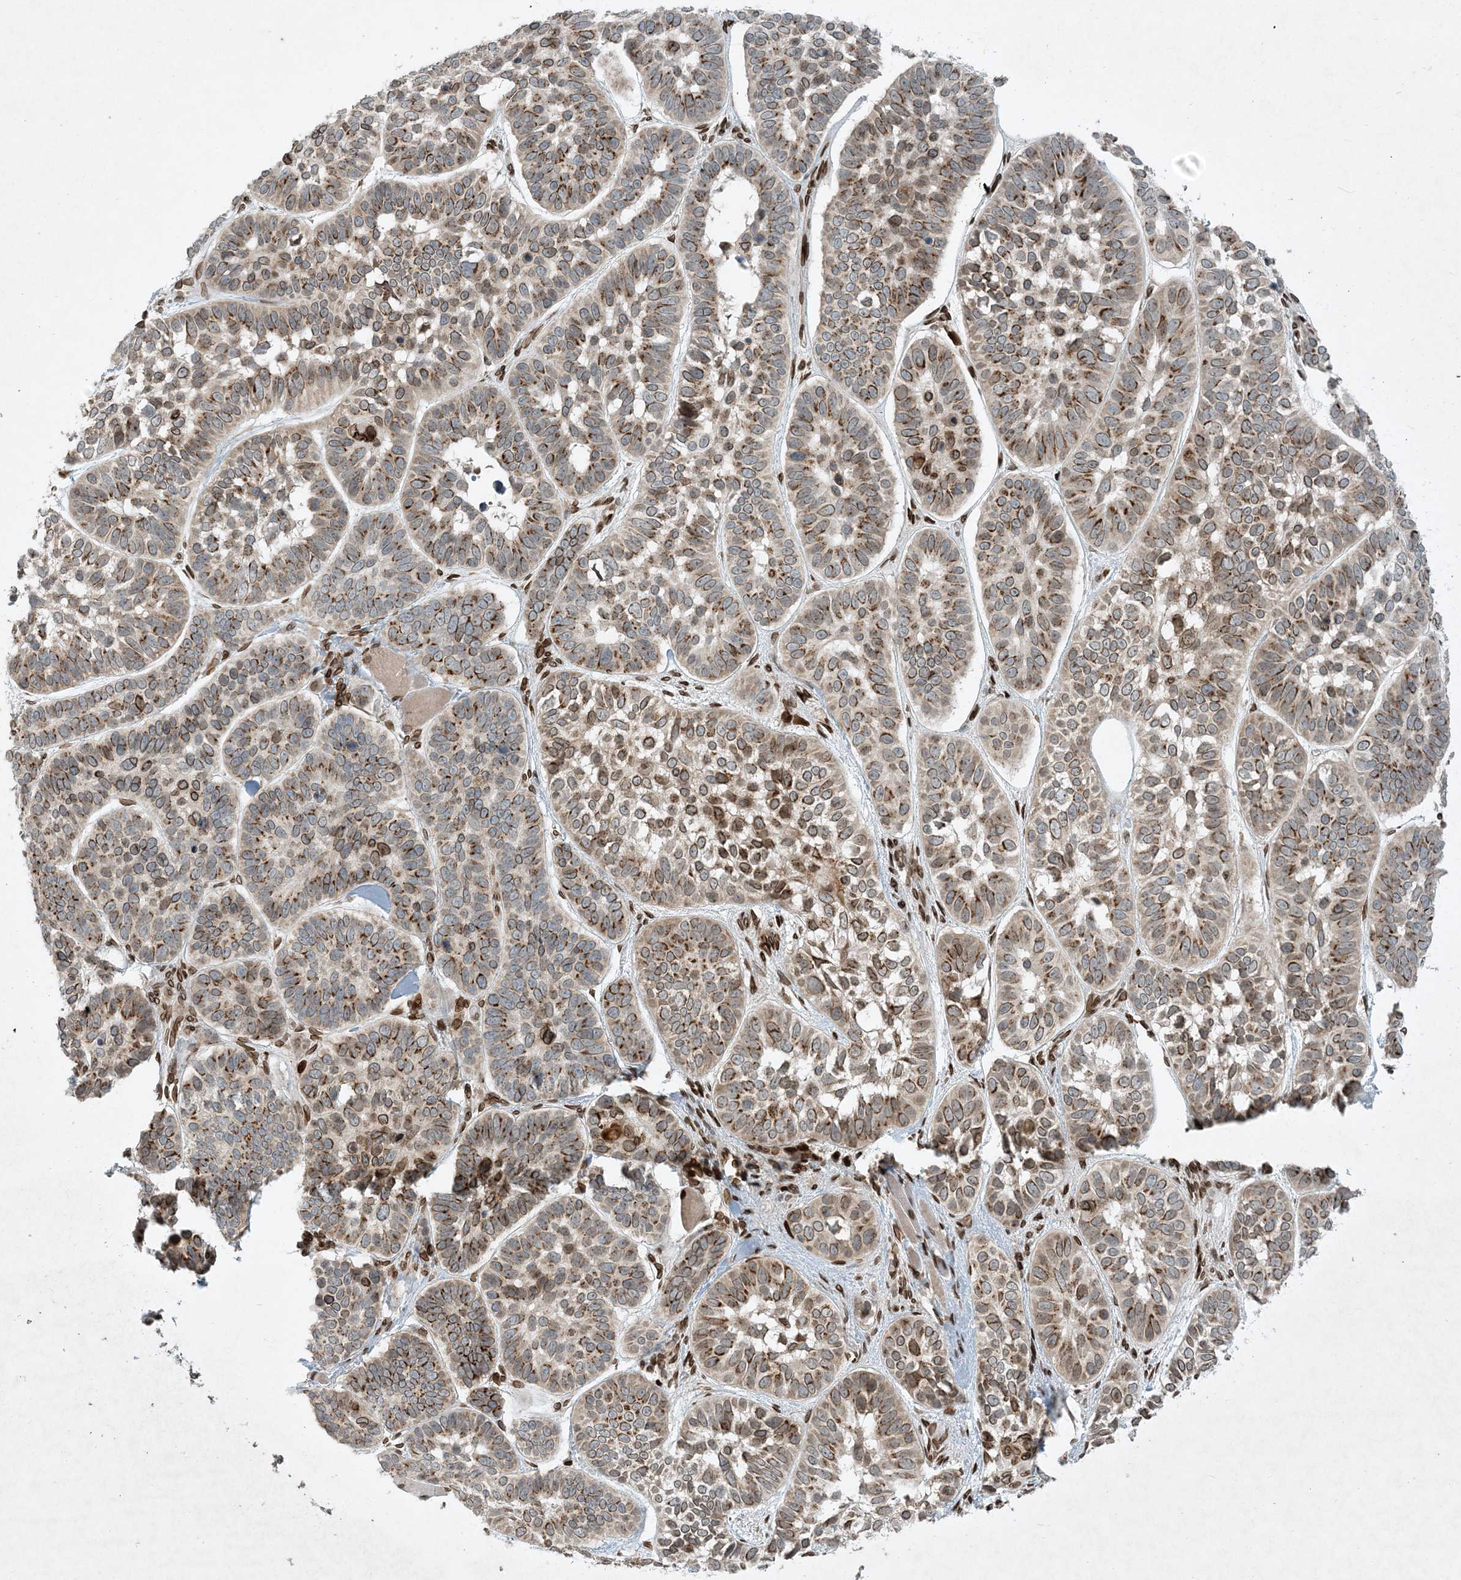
{"staining": {"intensity": "strong", "quantity": "25%-75%", "location": "cytoplasmic/membranous,nuclear"}, "tissue": "skin cancer", "cell_type": "Tumor cells", "image_type": "cancer", "snomed": [{"axis": "morphology", "description": "Basal cell carcinoma"}, {"axis": "topography", "description": "Skin"}], "caption": "Human skin basal cell carcinoma stained with a brown dye displays strong cytoplasmic/membranous and nuclear positive positivity in approximately 25%-75% of tumor cells.", "gene": "SLC35A2", "patient": {"sex": "male", "age": 62}}